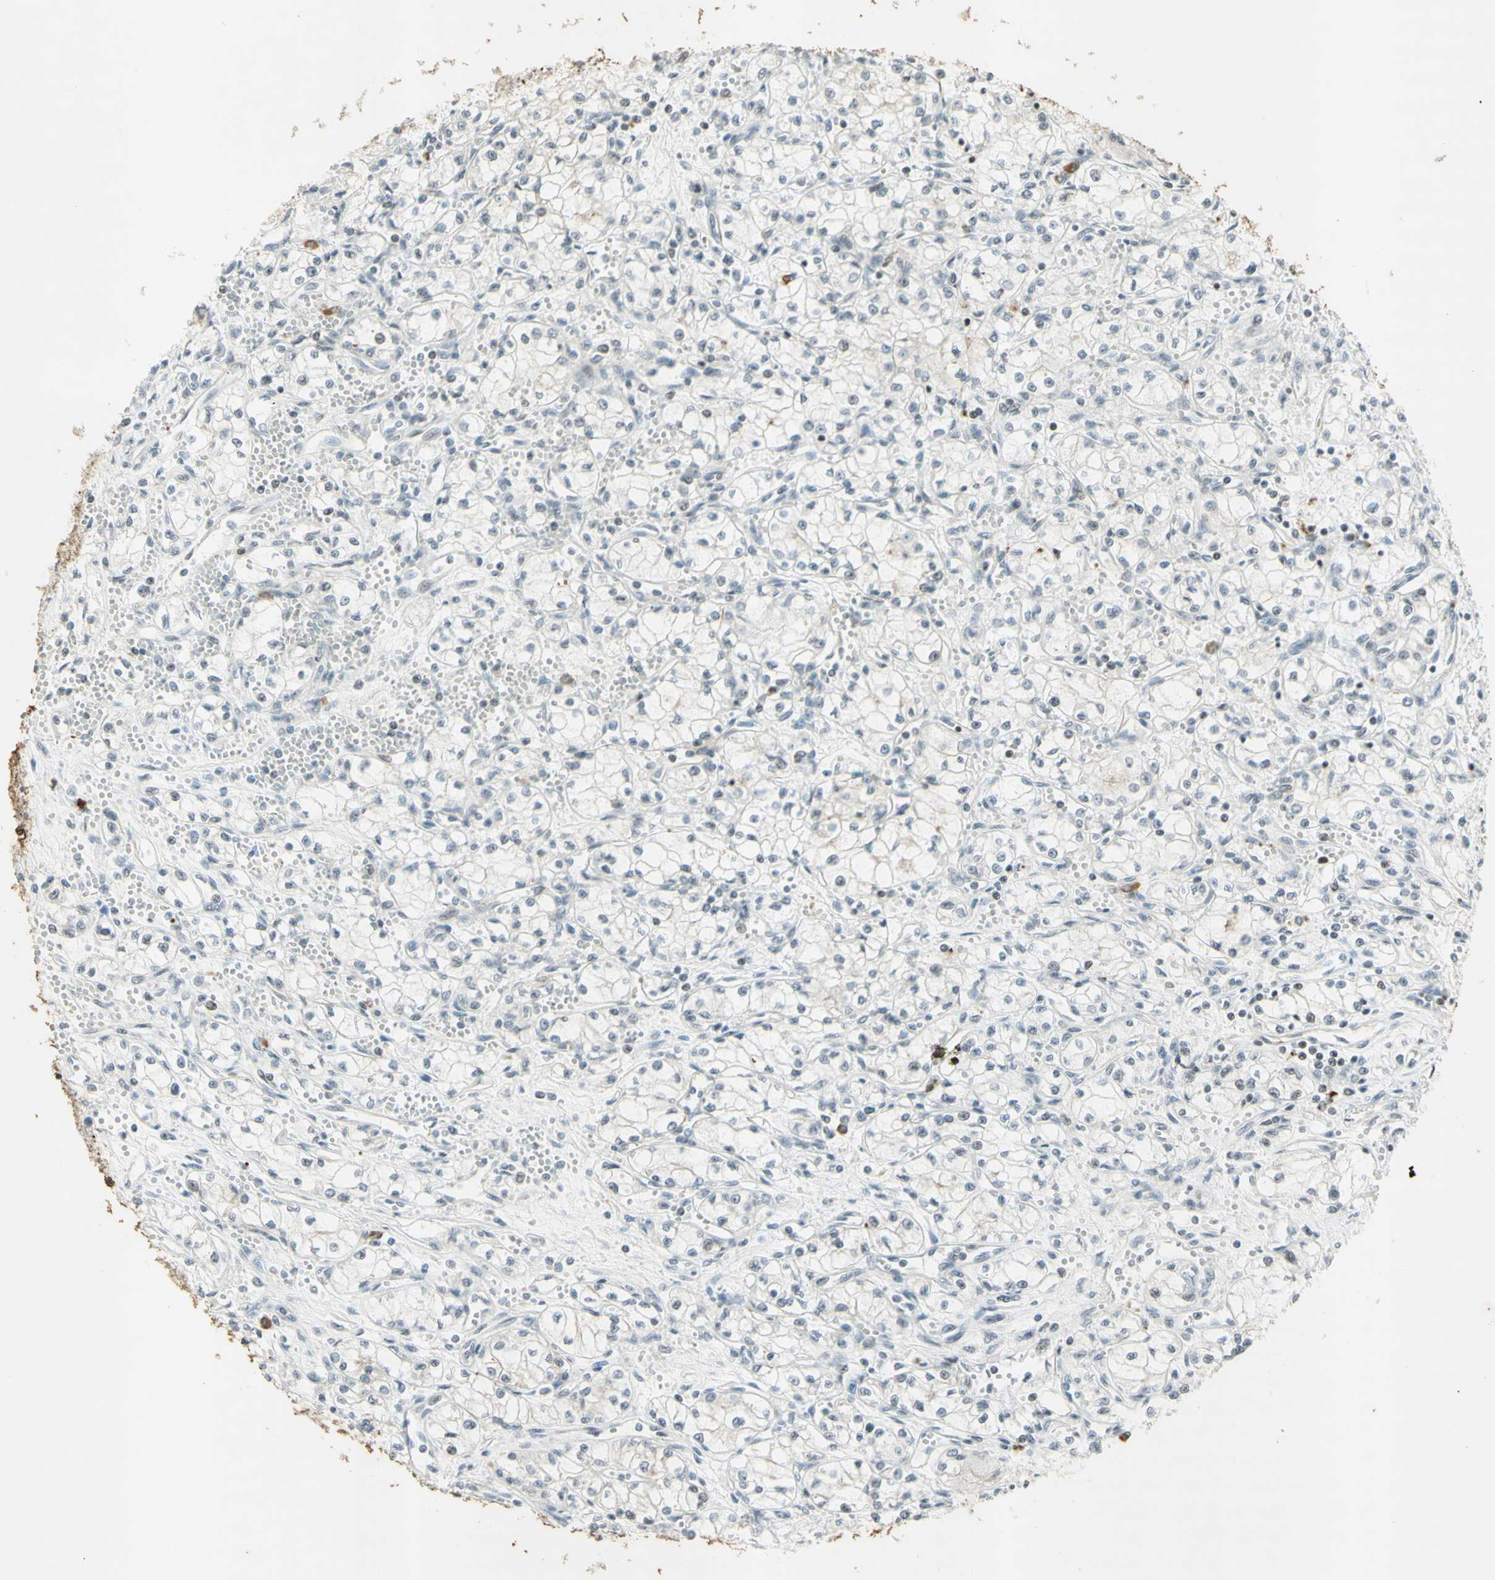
{"staining": {"intensity": "weak", "quantity": "25%-75%", "location": "nuclear"}, "tissue": "renal cancer", "cell_type": "Tumor cells", "image_type": "cancer", "snomed": [{"axis": "morphology", "description": "Normal tissue, NOS"}, {"axis": "morphology", "description": "Adenocarcinoma, NOS"}, {"axis": "topography", "description": "Kidney"}], "caption": "A brown stain labels weak nuclear staining of a protein in human adenocarcinoma (renal) tumor cells.", "gene": "IRF1", "patient": {"sex": "male", "age": 59}}